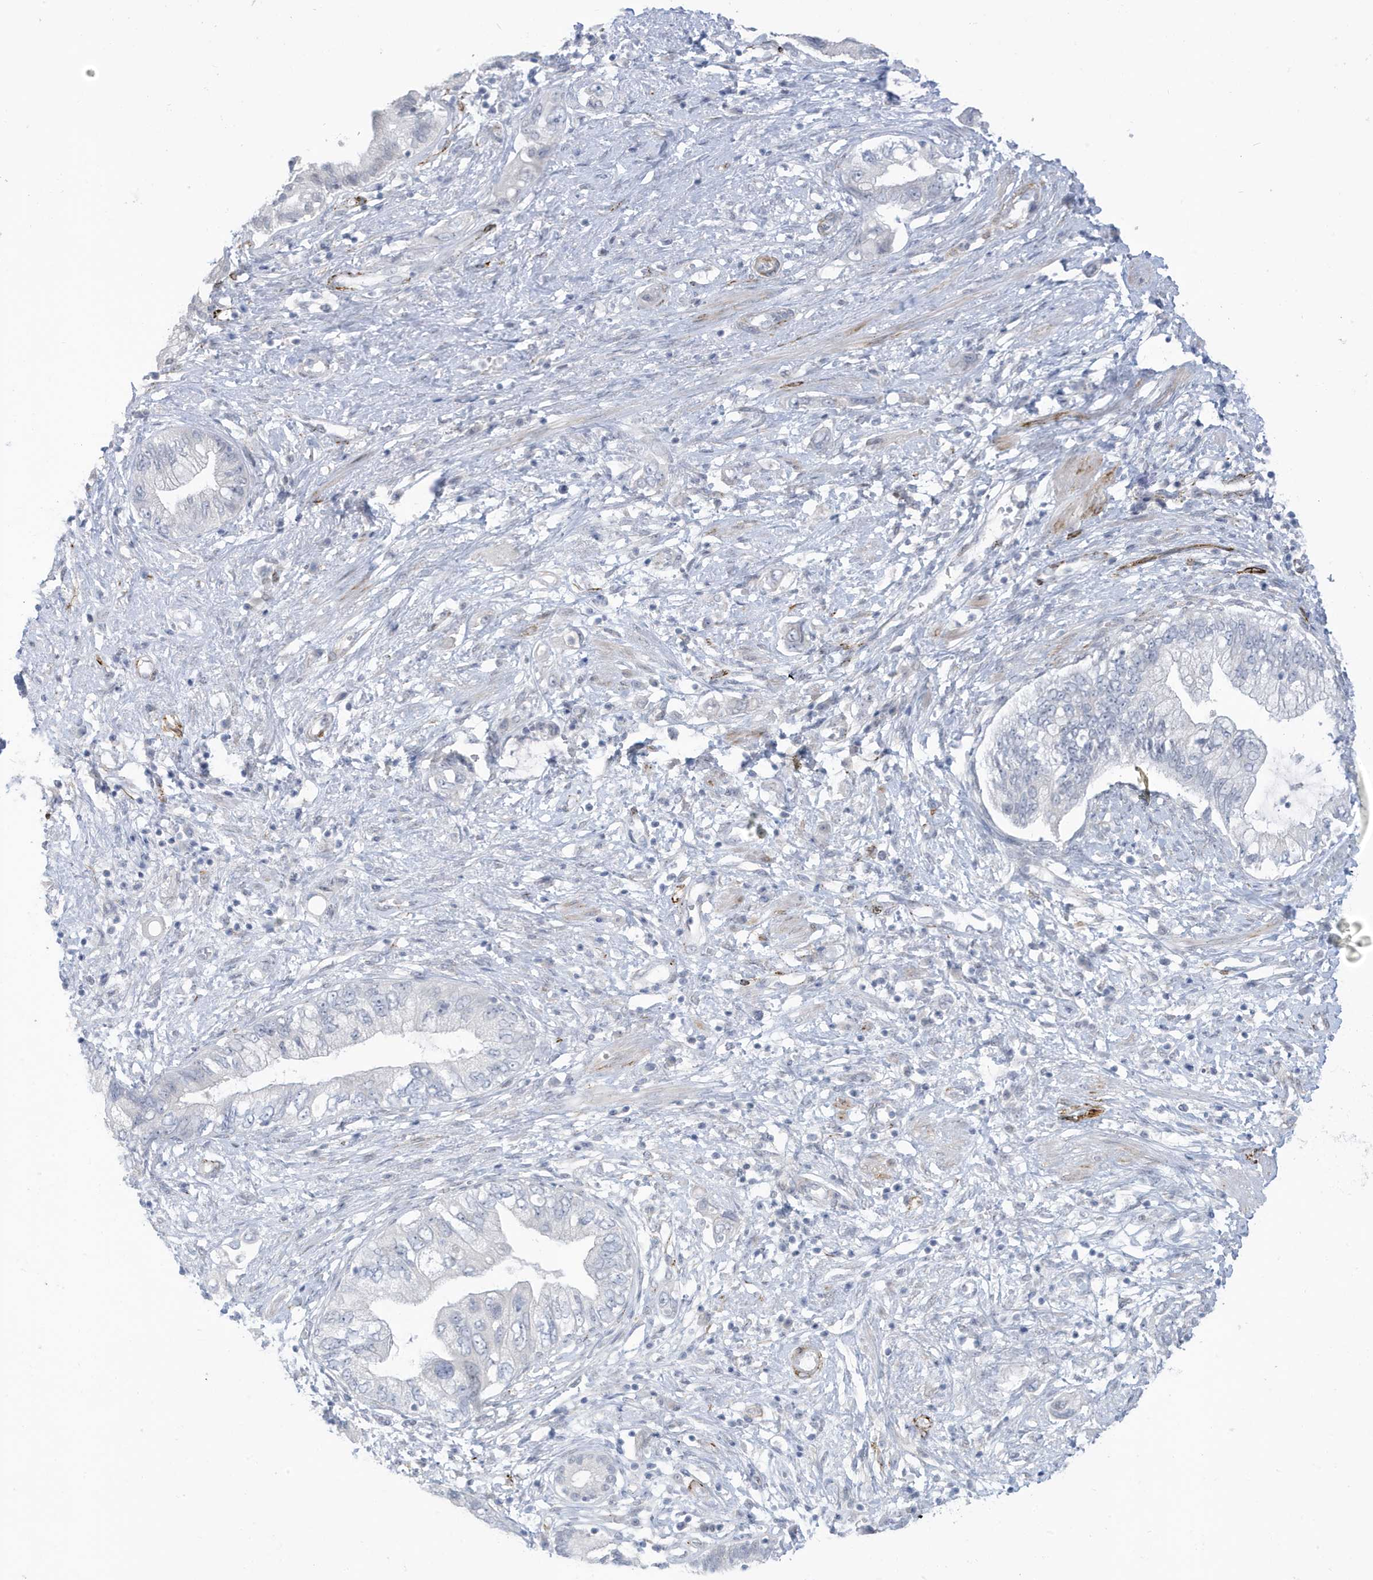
{"staining": {"intensity": "negative", "quantity": "none", "location": "none"}, "tissue": "pancreatic cancer", "cell_type": "Tumor cells", "image_type": "cancer", "snomed": [{"axis": "morphology", "description": "Adenocarcinoma, NOS"}, {"axis": "topography", "description": "Pancreas"}], "caption": "Human pancreatic cancer stained for a protein using IHC reveals no staining in tumor cells.", "gene": "PERM1", "patient": {"sex": "female", "age": 73}}